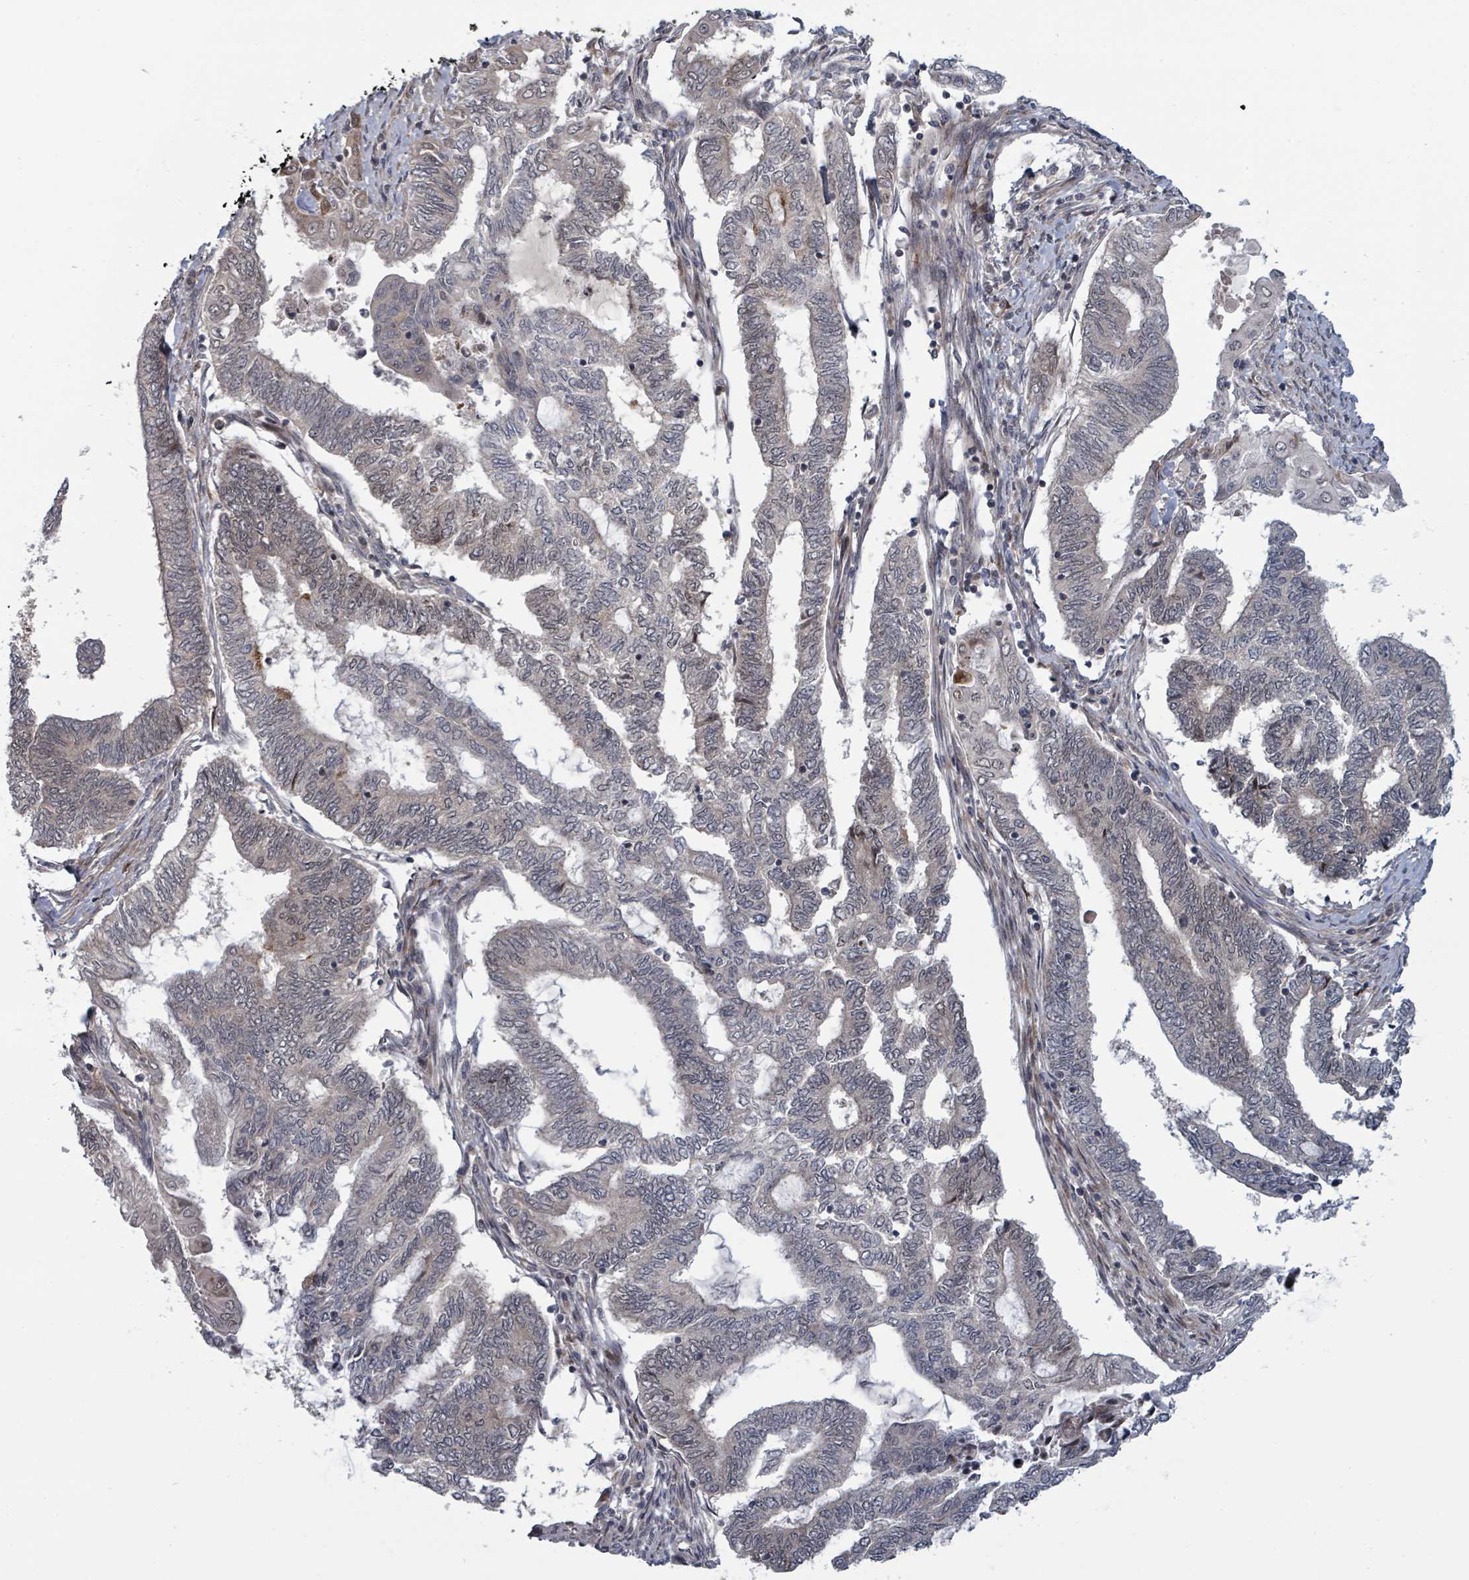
{"staining": {"intensity": "weak", "quantity": "<25%", "location": "nuclear"}, "tissue": "endometrial cancer", "cell_type": "Tumor cells", "image_type": "cancer", "snomed": [{"axis": "morphology", "description": "Adenocarcinoma, NOS"}, {"axis": "topography", "description": "Uterus"}, {"axis": "topography", "description": "Endometrium"}], "caption": "Endometrial cancer was stained to show a protein in brown. There is no significant positivity in tumor cells. (DAB immunohistochemistry, high magnification).", "gene": "GTF3C1", "patient": {"sex": "female", "age": 70}}